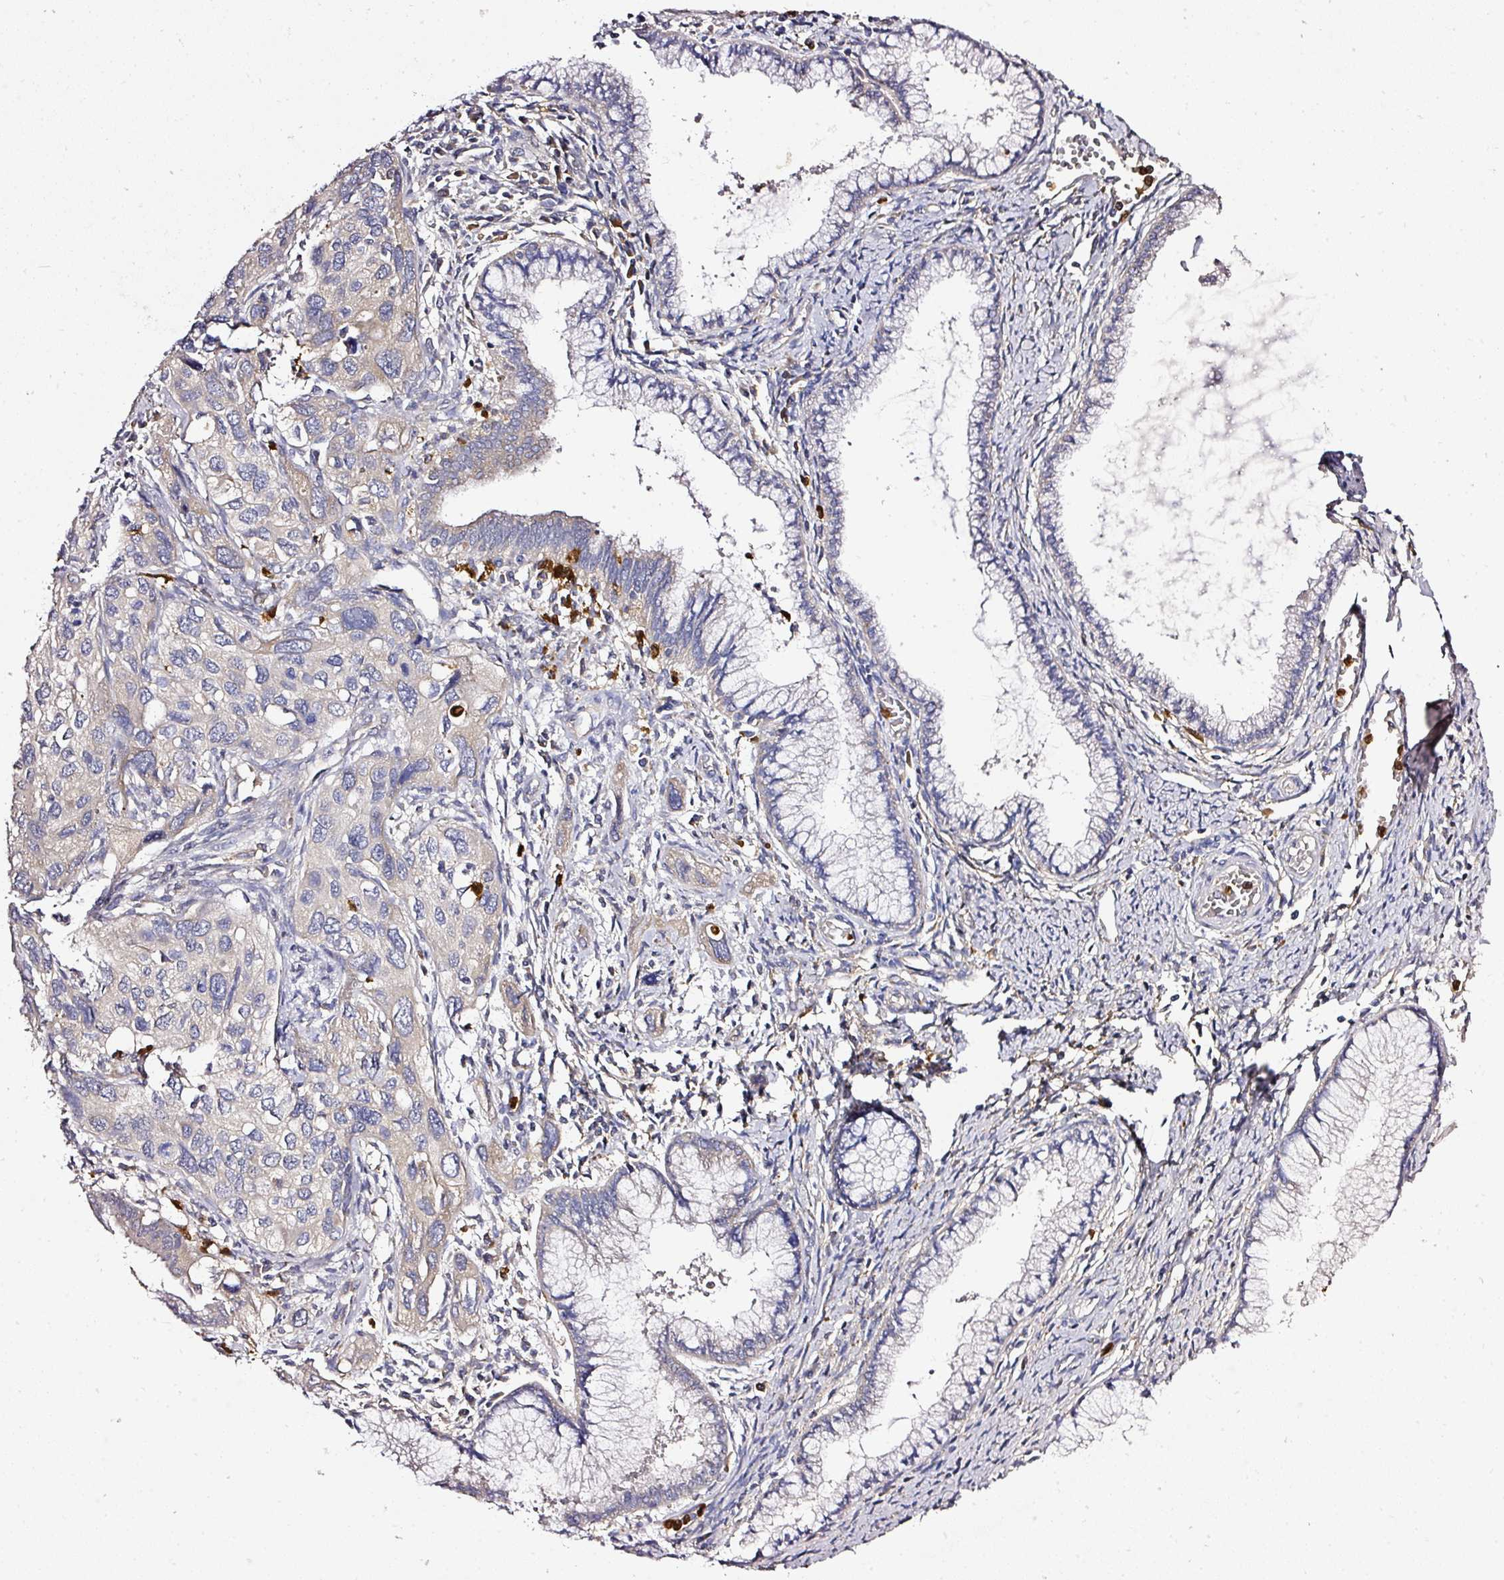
{"staining": {"intensity": "negative", "quantity": "none", "location": "none"}, "tissue": "cervical cancer", "cell_type": "Tumor cells", "image_type": "cancer", "snomed": [{"axis": "morphology", "description": "Squamous cell carcinoma, NOS"}, {"axis": "topography", "description": "Cervix"}], "caption": "Protein analysis of cervical cancer (squamous cell carcinoma) demonstrates no significant expression in tumor cells.", "gene": "CAB39L", "patient": {"sex": "female", "age": 55}}